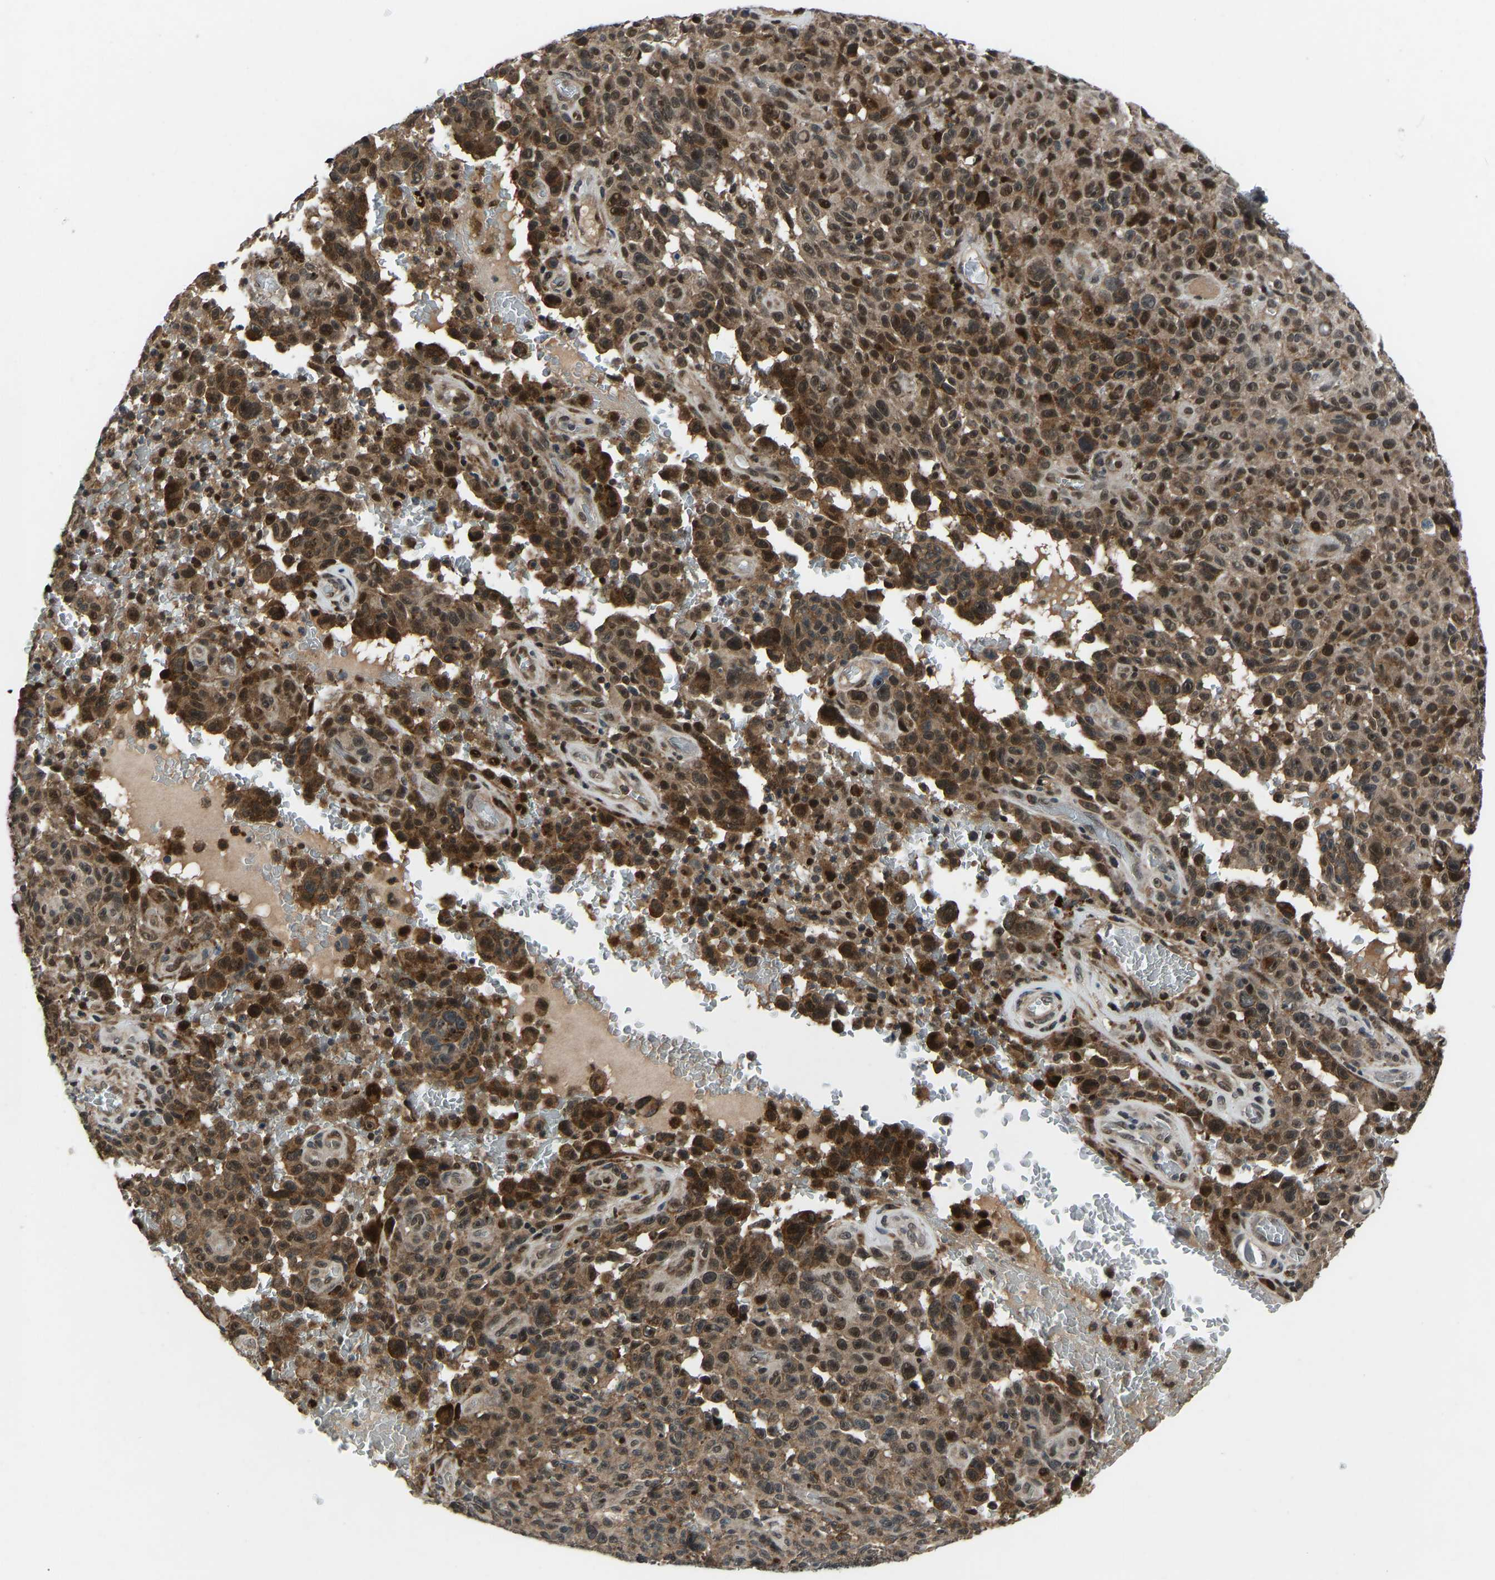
{"staining": {"intensity": "strong", "quantity": ">75%", "location": "cytoplasmic/membranous,nuclear"}, "tissue": "melanoma", "cell_type": "Tumor cells", "image_type": "cancer", "snomed": [{"axis": "morphology", "description": "Malignant melanoma, NOS"}, {"axis": "topography", "description": "Skin"}], "caption": "DAB (3,3'-diaminobenzidine) immunohistochemical staining of human malignant melanoma displays strong cytoplasmic/membranous and nuclear protein staining in about >75% of tumor cells.", "gene": "RLIM", "patient": {"sex": "female", "age": 82}}